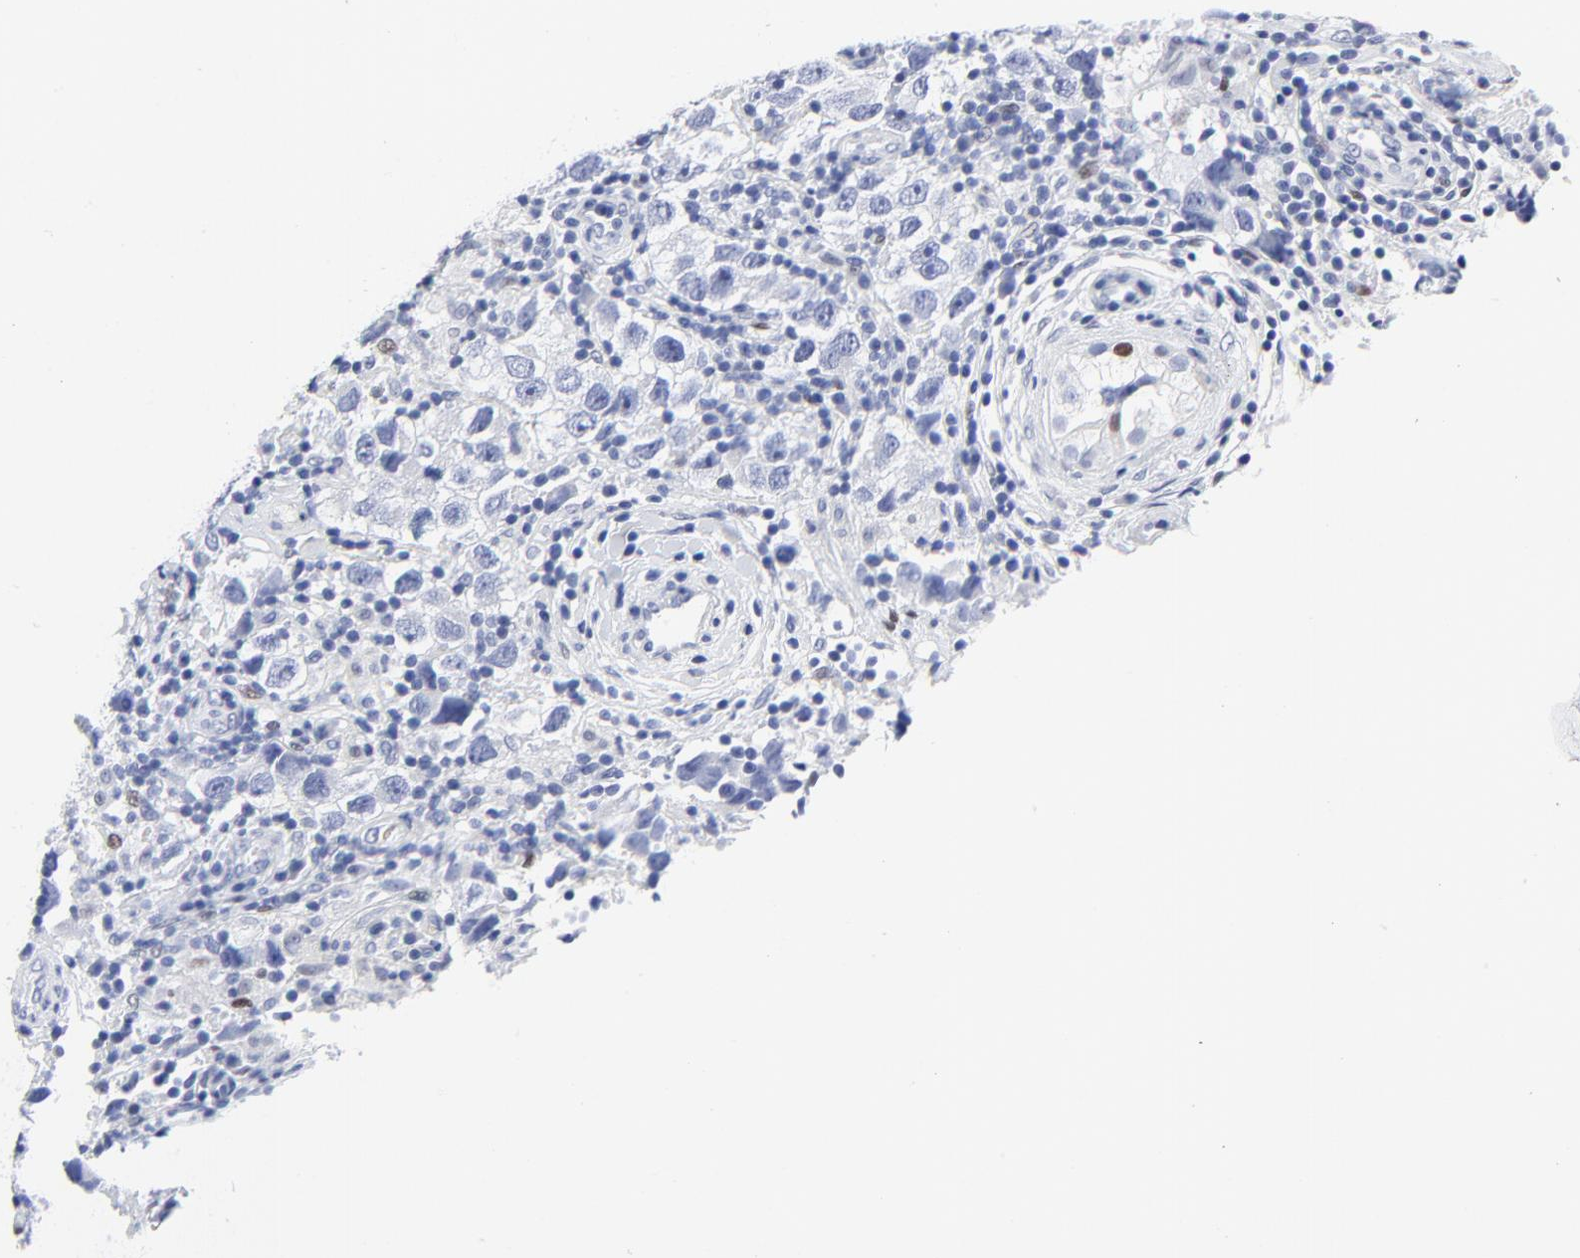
{"staining": {"intensity": "negative", "quantity": "none", "location": "none"}, "tissue": "testis cancer", "cell_type": "Tumor cells", "image_type": "cancer", "snomed": [{"axis": "morphology", "description": "Carcinoma, Embryonal, NOS"}, {"axis": "topography", "description": "Testis"}], "caption": "Protein analysis of testis cancer (embryonal carcinoma) reveals no significant positivity in tumor cells.", "gene": "JUN", "patient": {"sex": "male", "age": 21}}